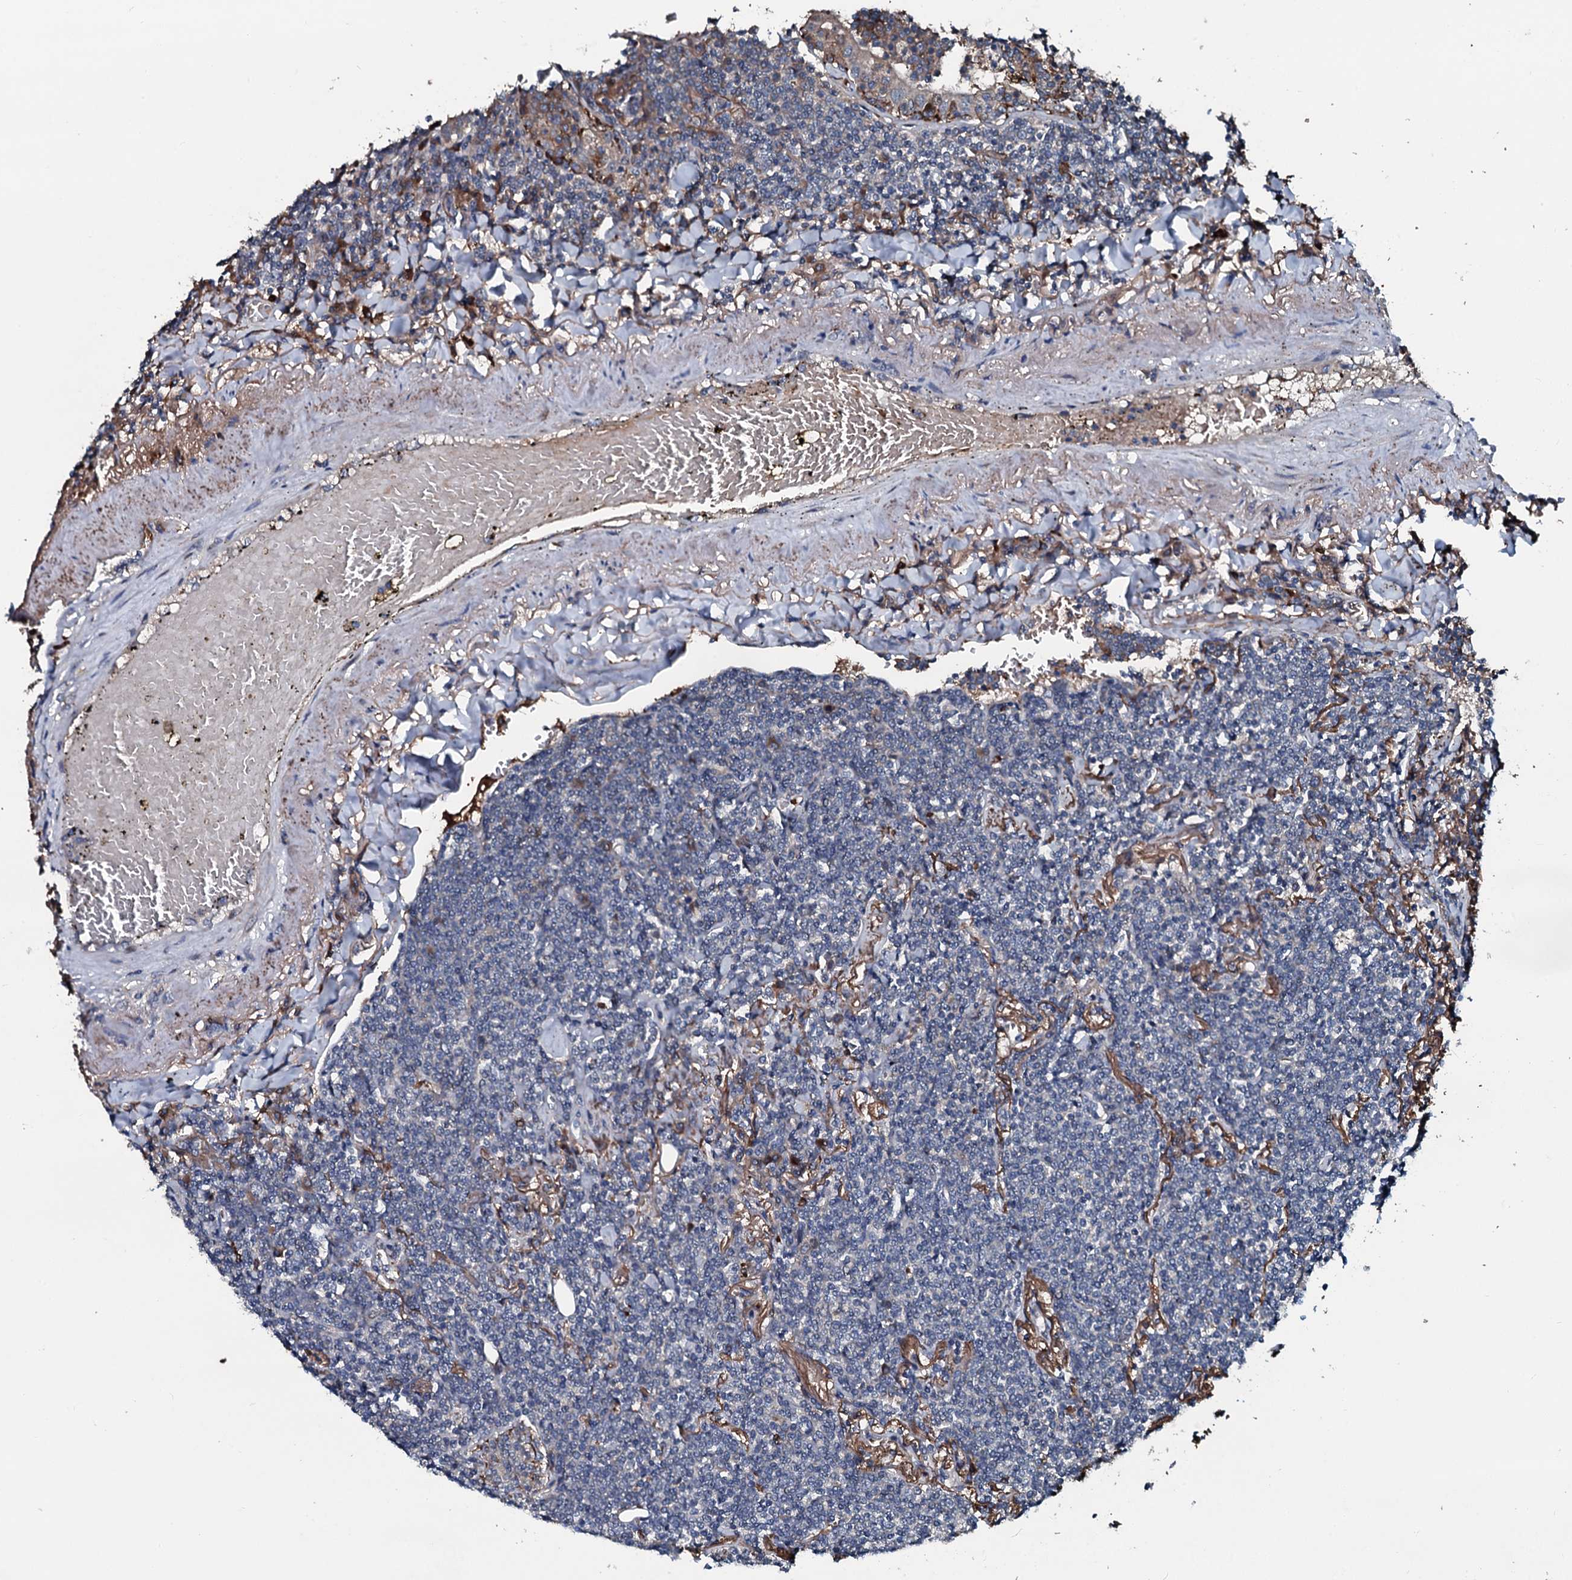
{"staining": {"intensity": "negative", "quantity": "none", "location": "none"}, "tissue": "lymphoma", "cell_type": "Tumor cells", "image_type": "cancer", "snomed": [{"axis": "morphology", "description": "Malignant lymphoma, non-Hodgkin's type, Low grade"}, {"axis": "topography", "description": "Lung"}], "caption": "Tumor cells are negative for protein expression in human lymphoma.", "gene": "AARS1", "patient": {"sex": "female", "age": 71}}